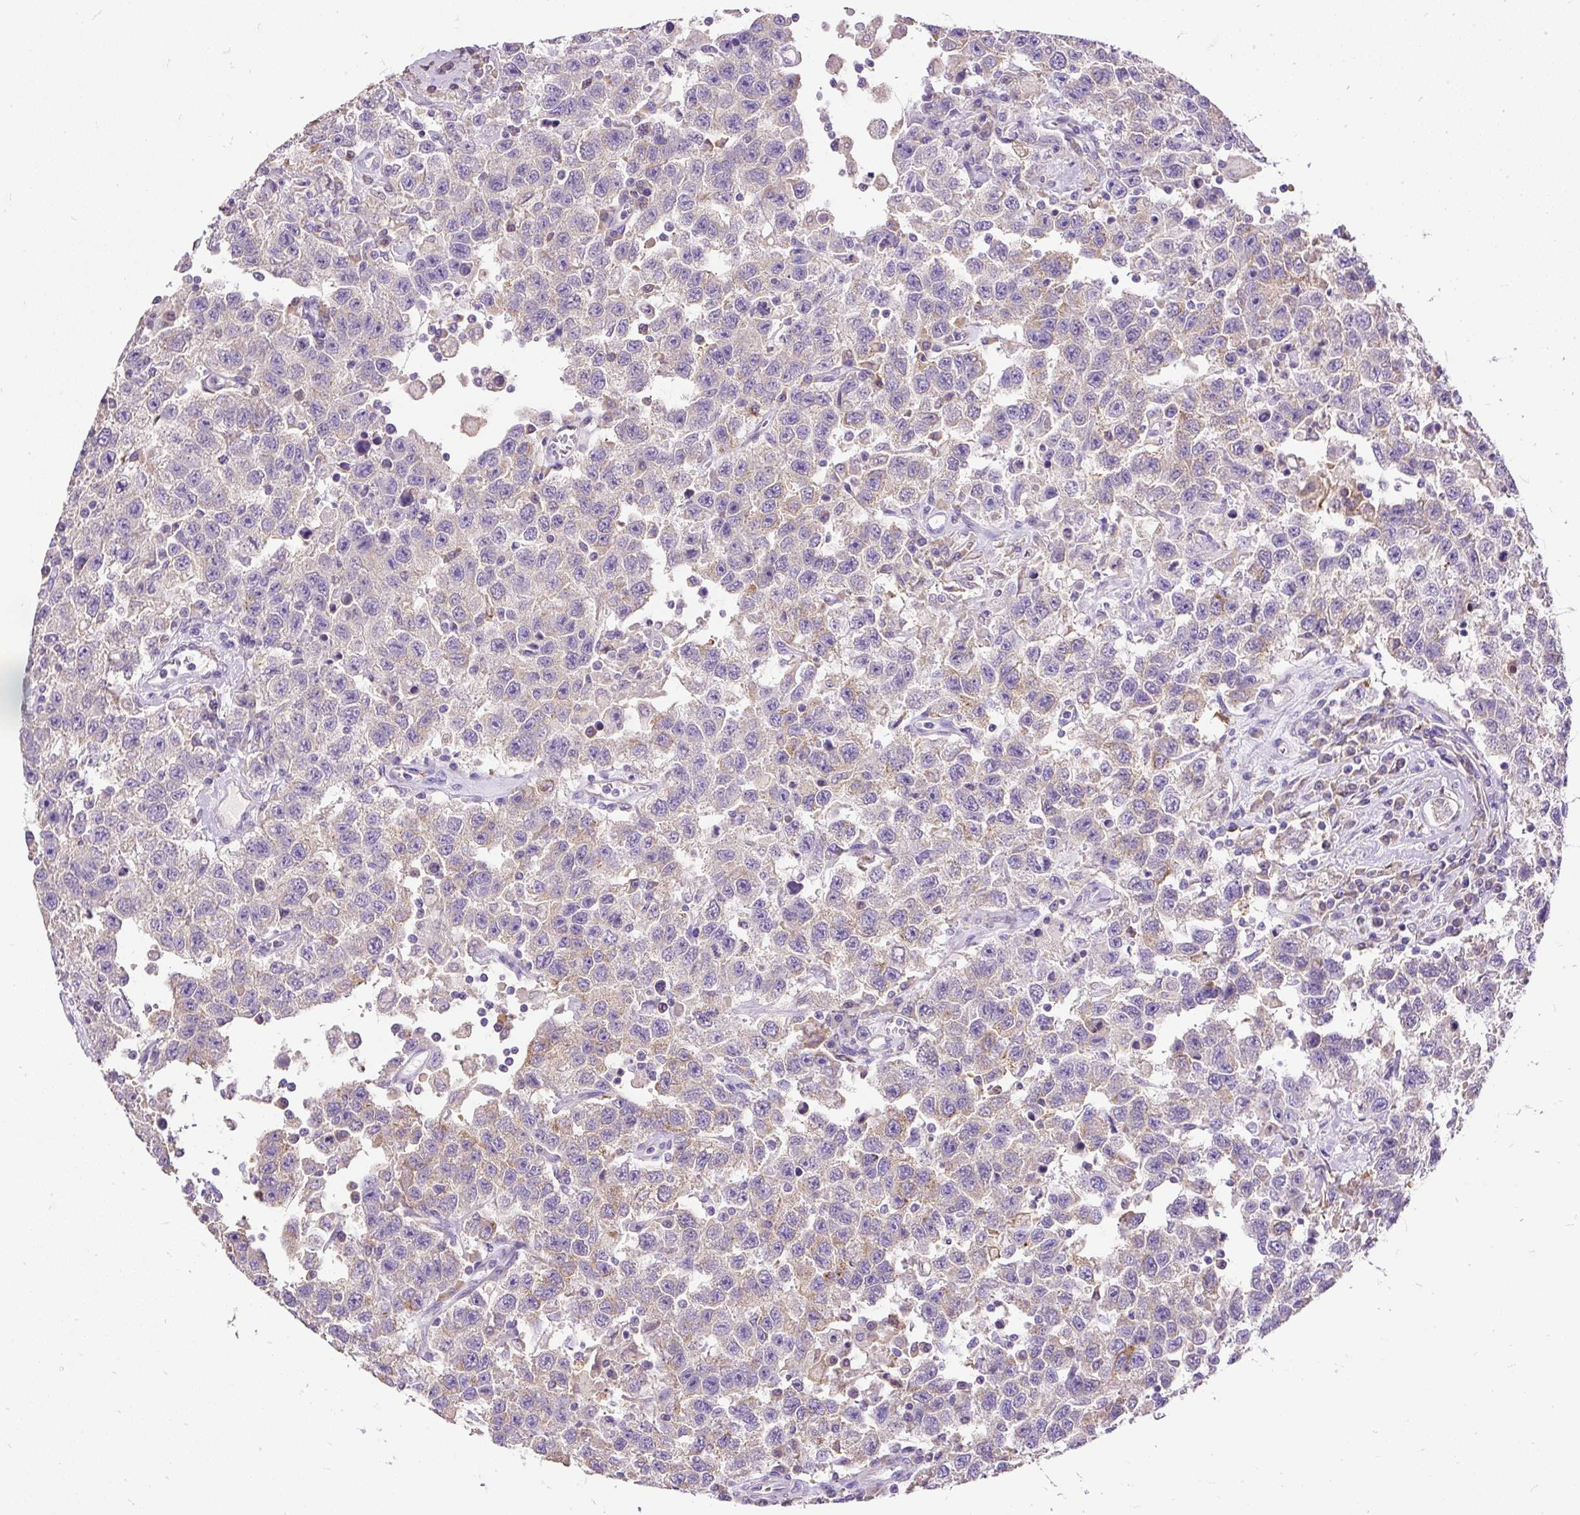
{"staining": {"intensity": "weak", "quantity": "<25%", "location": "cytoplasmic/membranous"}, "tissue": "testis cancer", "cell_type": "Tumor cells", "image_type": "cancer", "snomed": [{"axis": "morphology", "description": "Seminoma, NOS"}, {"axis": "topography", "description": "Testis"}], "caption": "An immunohistochemistry photomicrograph of testis cancer is shown. There is no staining in tumor cells of testis cancer.", "gene": "GBX1", "patient": {"sex": "male", "age": 41}}